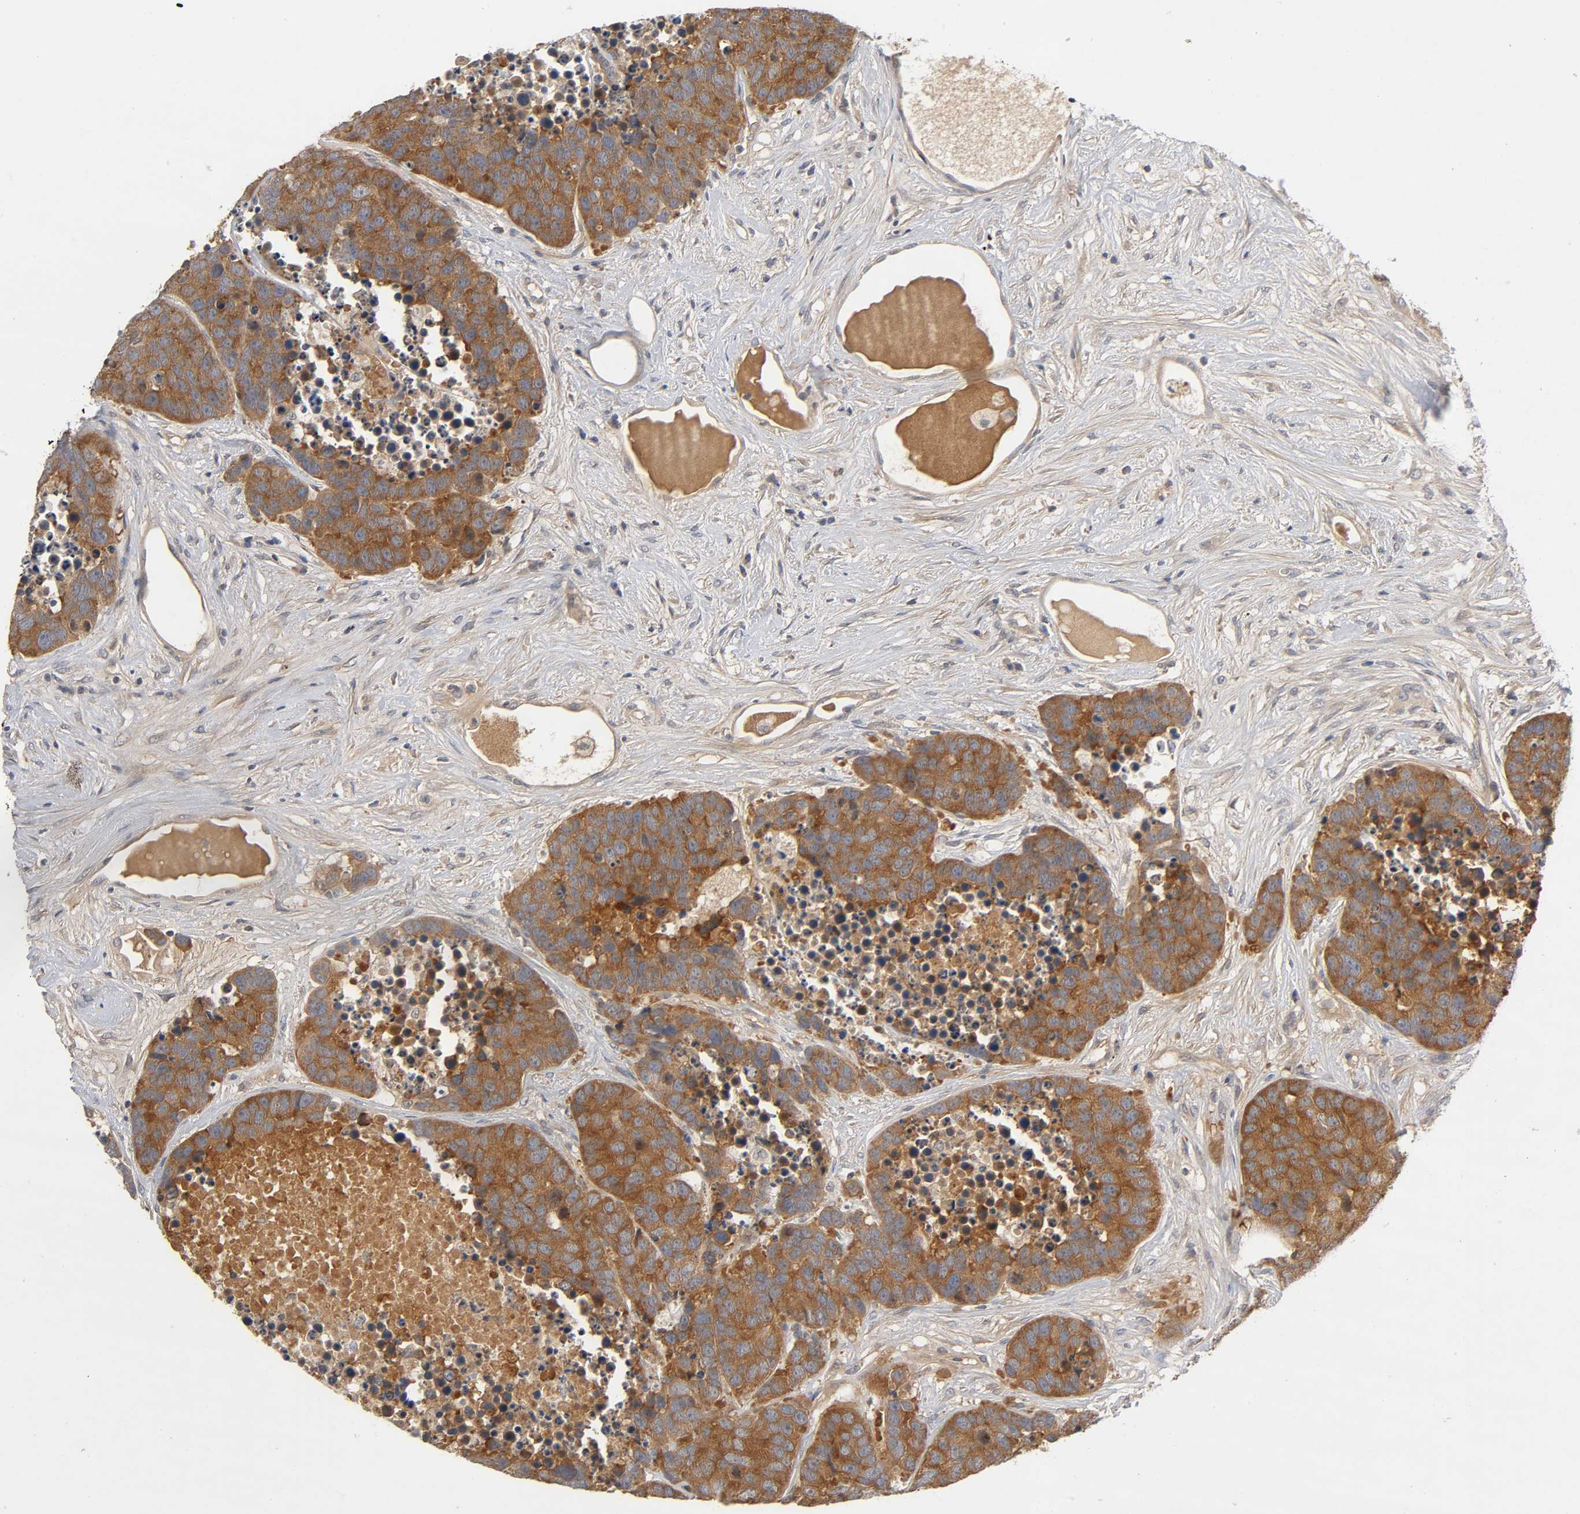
{"staining": {"intensity": "strong", "quantity": ">75%", "location": "cytoplasmic/membranous"}, "tissue": "carcinoid", "cell_type": "Tumor cells", "image_type": "cancer", "snomed": [{"axis": "morphology", "description": "Carcinoid, malignant, NOS"}, {"axis": "topography", "description": "Lung"}], "caption": "IHC photomicrograph of neoplastic tissue: carcinoid stained using IHC exhibits high levels of strong protein expression localized specifically in the cytoplasmic/membranous of tumor cells, appearing as a cytoplasmic/membranous brown color.", "gene": "CPB2", "patient": {"sex": "male", "age": 60}}